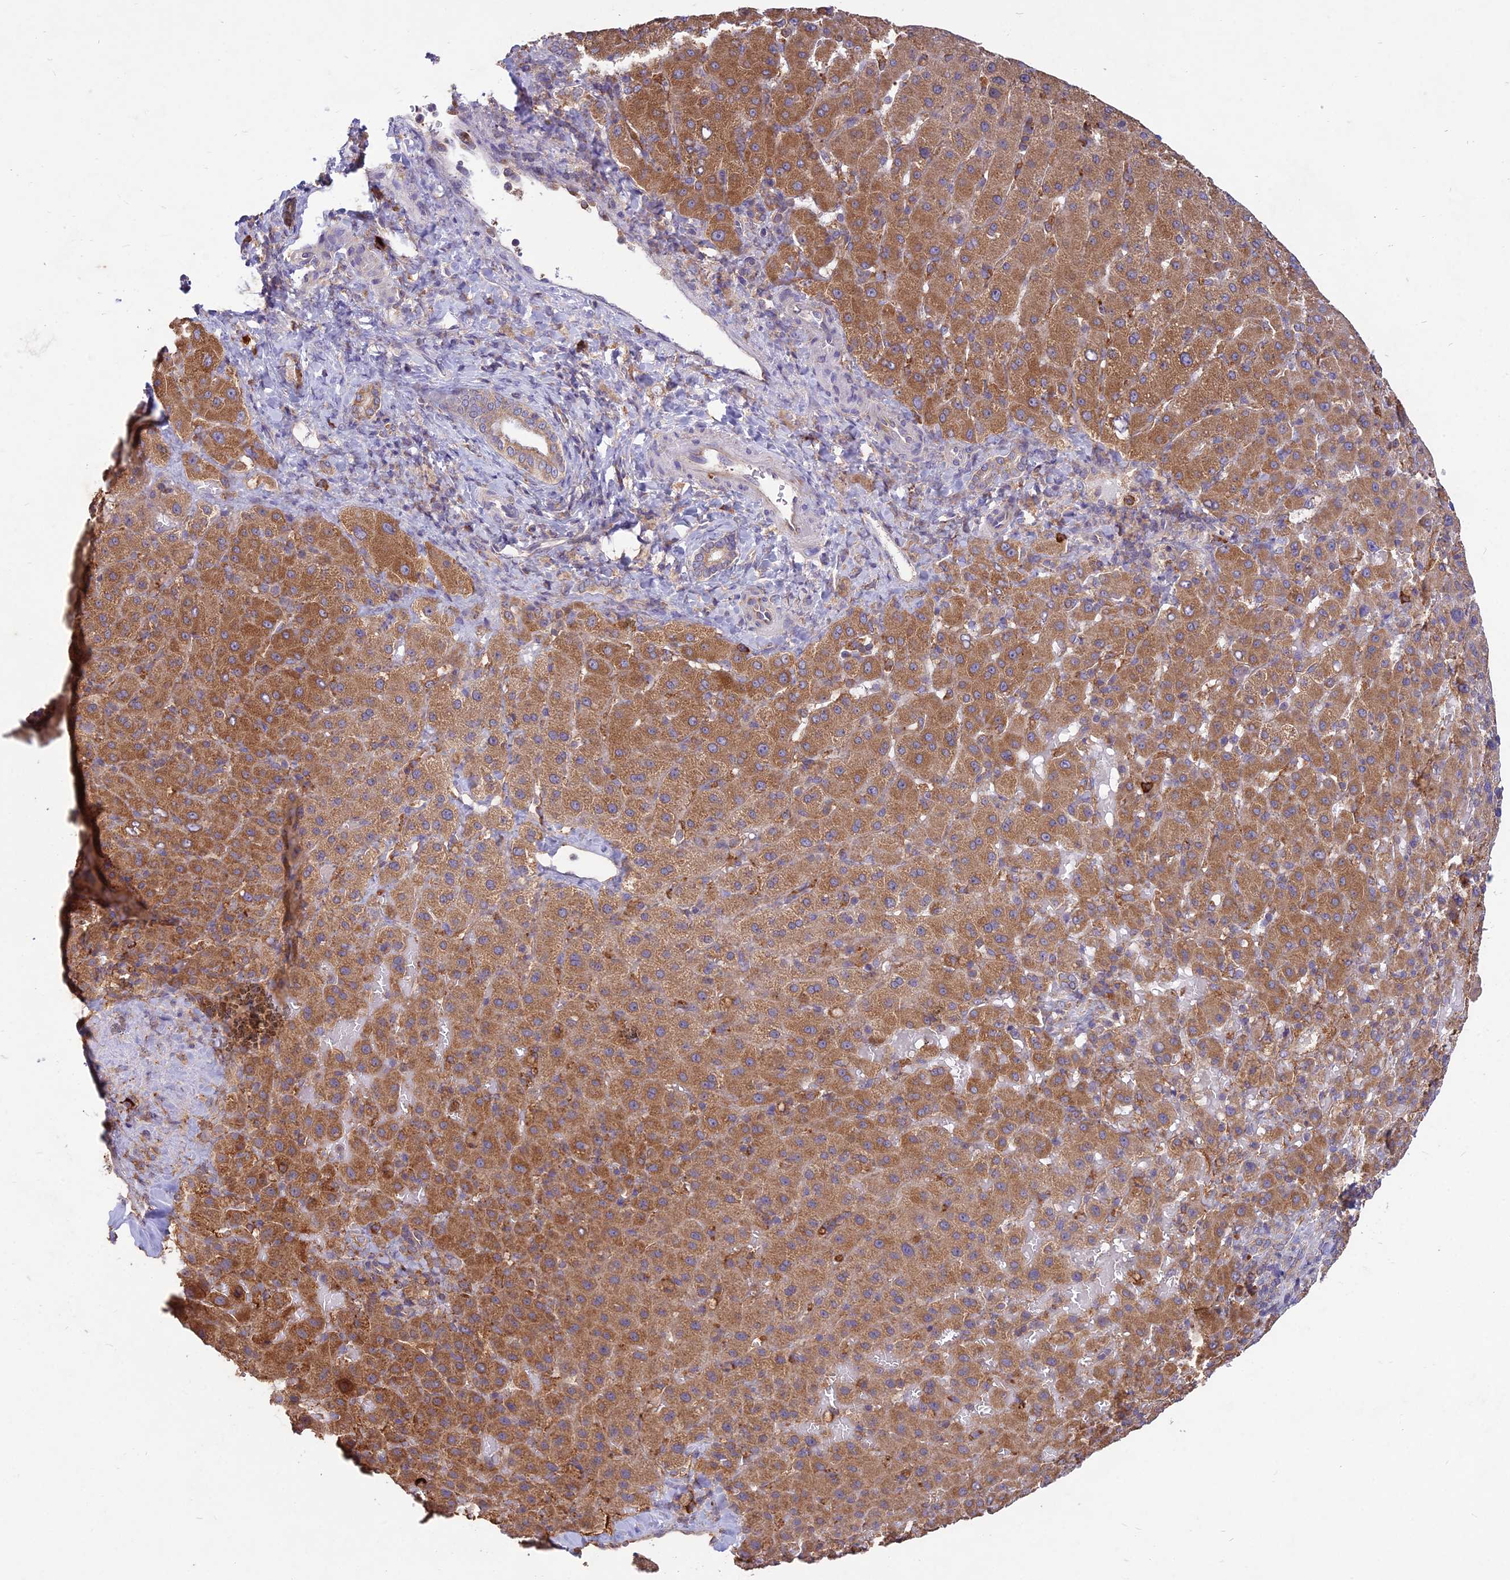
{"staining": {"intensity": "moderate", "quantity": ">75%", "location": "cytoplasmic/membranous"}, "tissue": "liver cancer", "cell_type": "Tumor cells", "image_type": "cancer", "snomed": [{"axis": "morphology", "description": "Carcinoma, Hepatocellular, NOS"}, {"axis": "topography", "description": "Liver"}], "caption": "IHC micrograph of neoplastic tissue: liver hepatocellular carcinoma stained using IHC displays medium levels of moderate protein expression localized specifically in the cytoplasmic/membranous of tumor cells, appearing as a cytoplasmic/membranous brown color.", "gene": "NXNL2", "patient": {"sex": "female", "age": 58}}